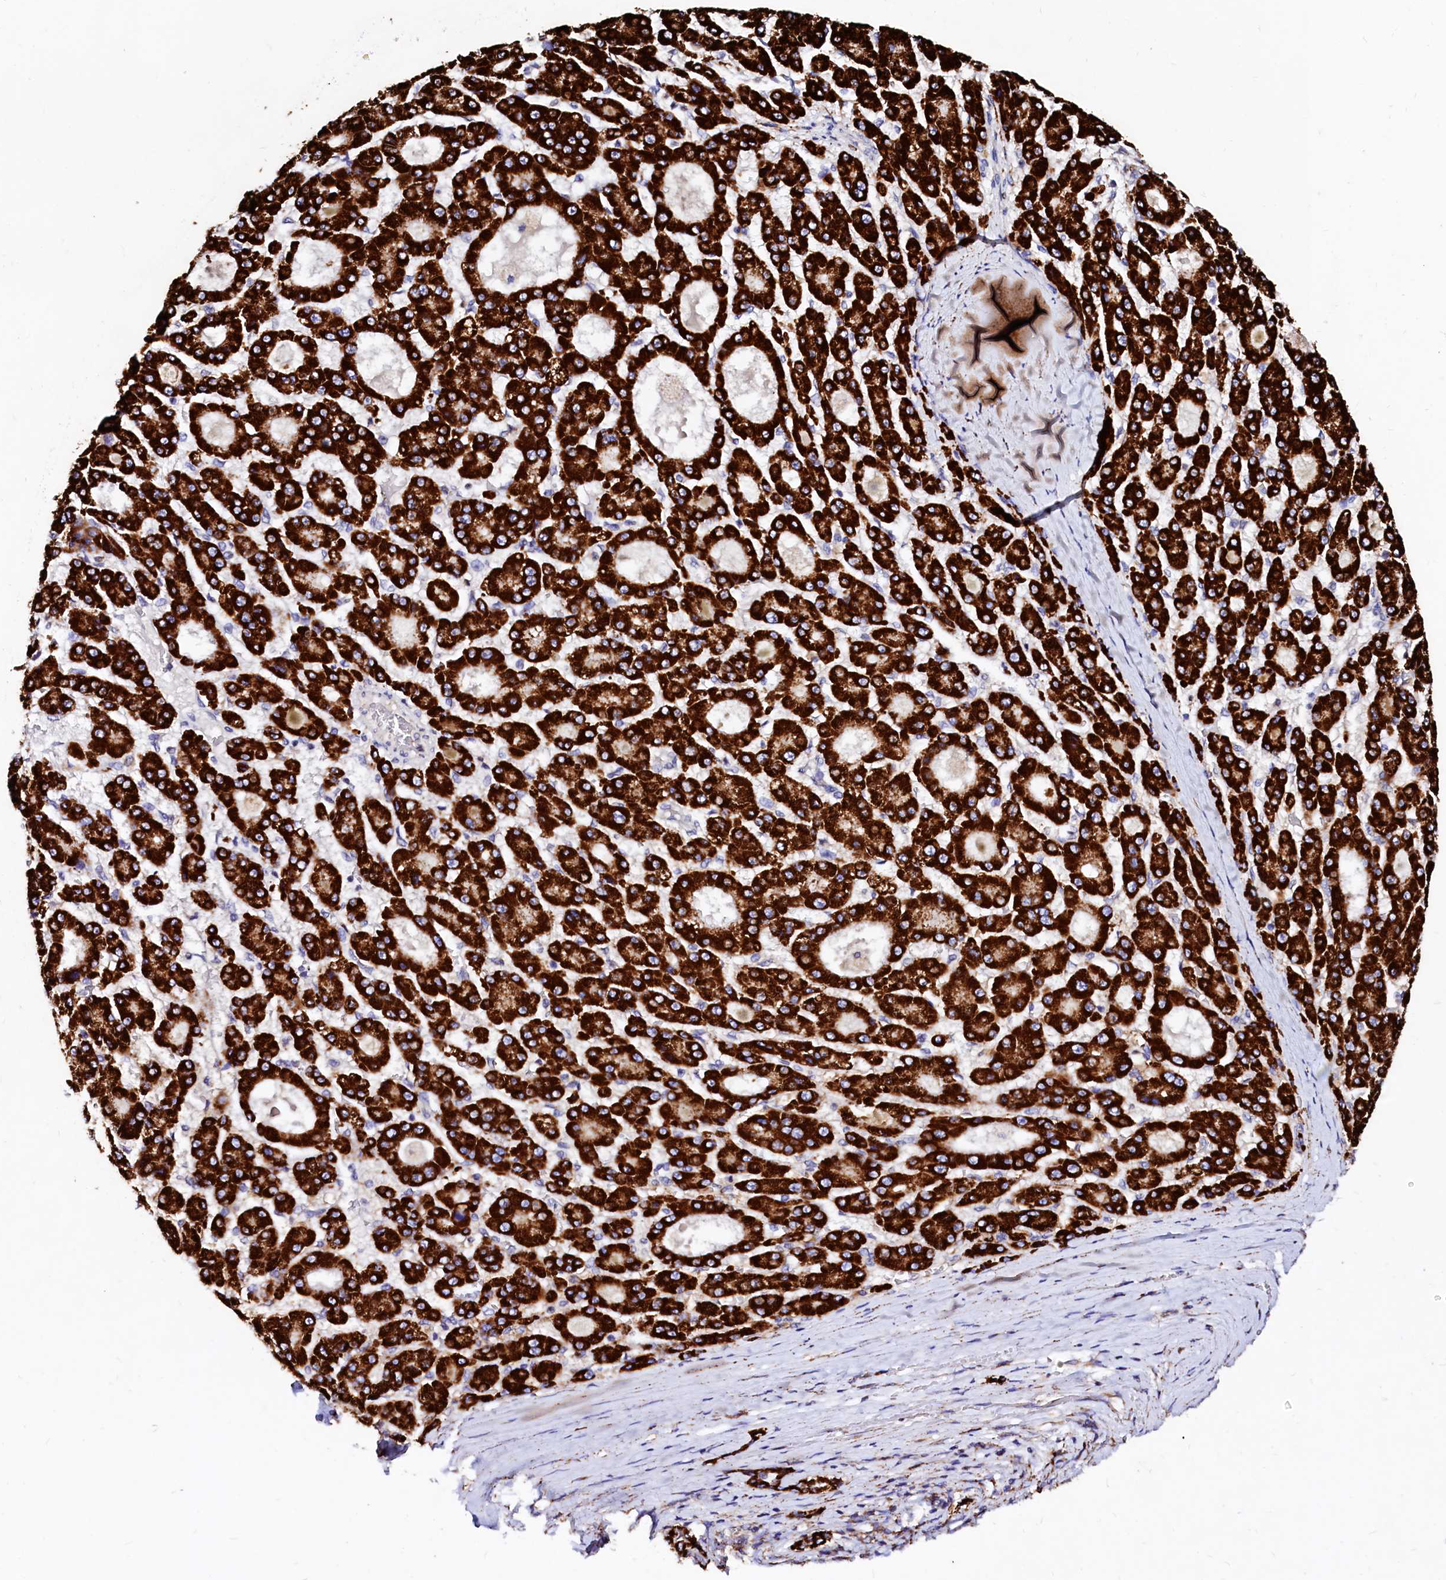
{"staining": {"intensity": "strong", "quantity": ">75%", "location": "cytoplasmic/membranous"}, "tissue": "liver cancer", "cell_type": "Tumor cells", "image_type": "cancer", "snomed": [{"axis": "morphology", "description": "Carcinoma, Hepatocellular, NOS"}, {"axis": "topography", "description": "Liver"}], "caption": "Strong cytoplasmic/membranous staining is appreciated in approximately >75% of tumor cells in liver hepatocellular carcinoma.", "gene": "MAOB", "patient": {"sex": "male", "age": 70}}